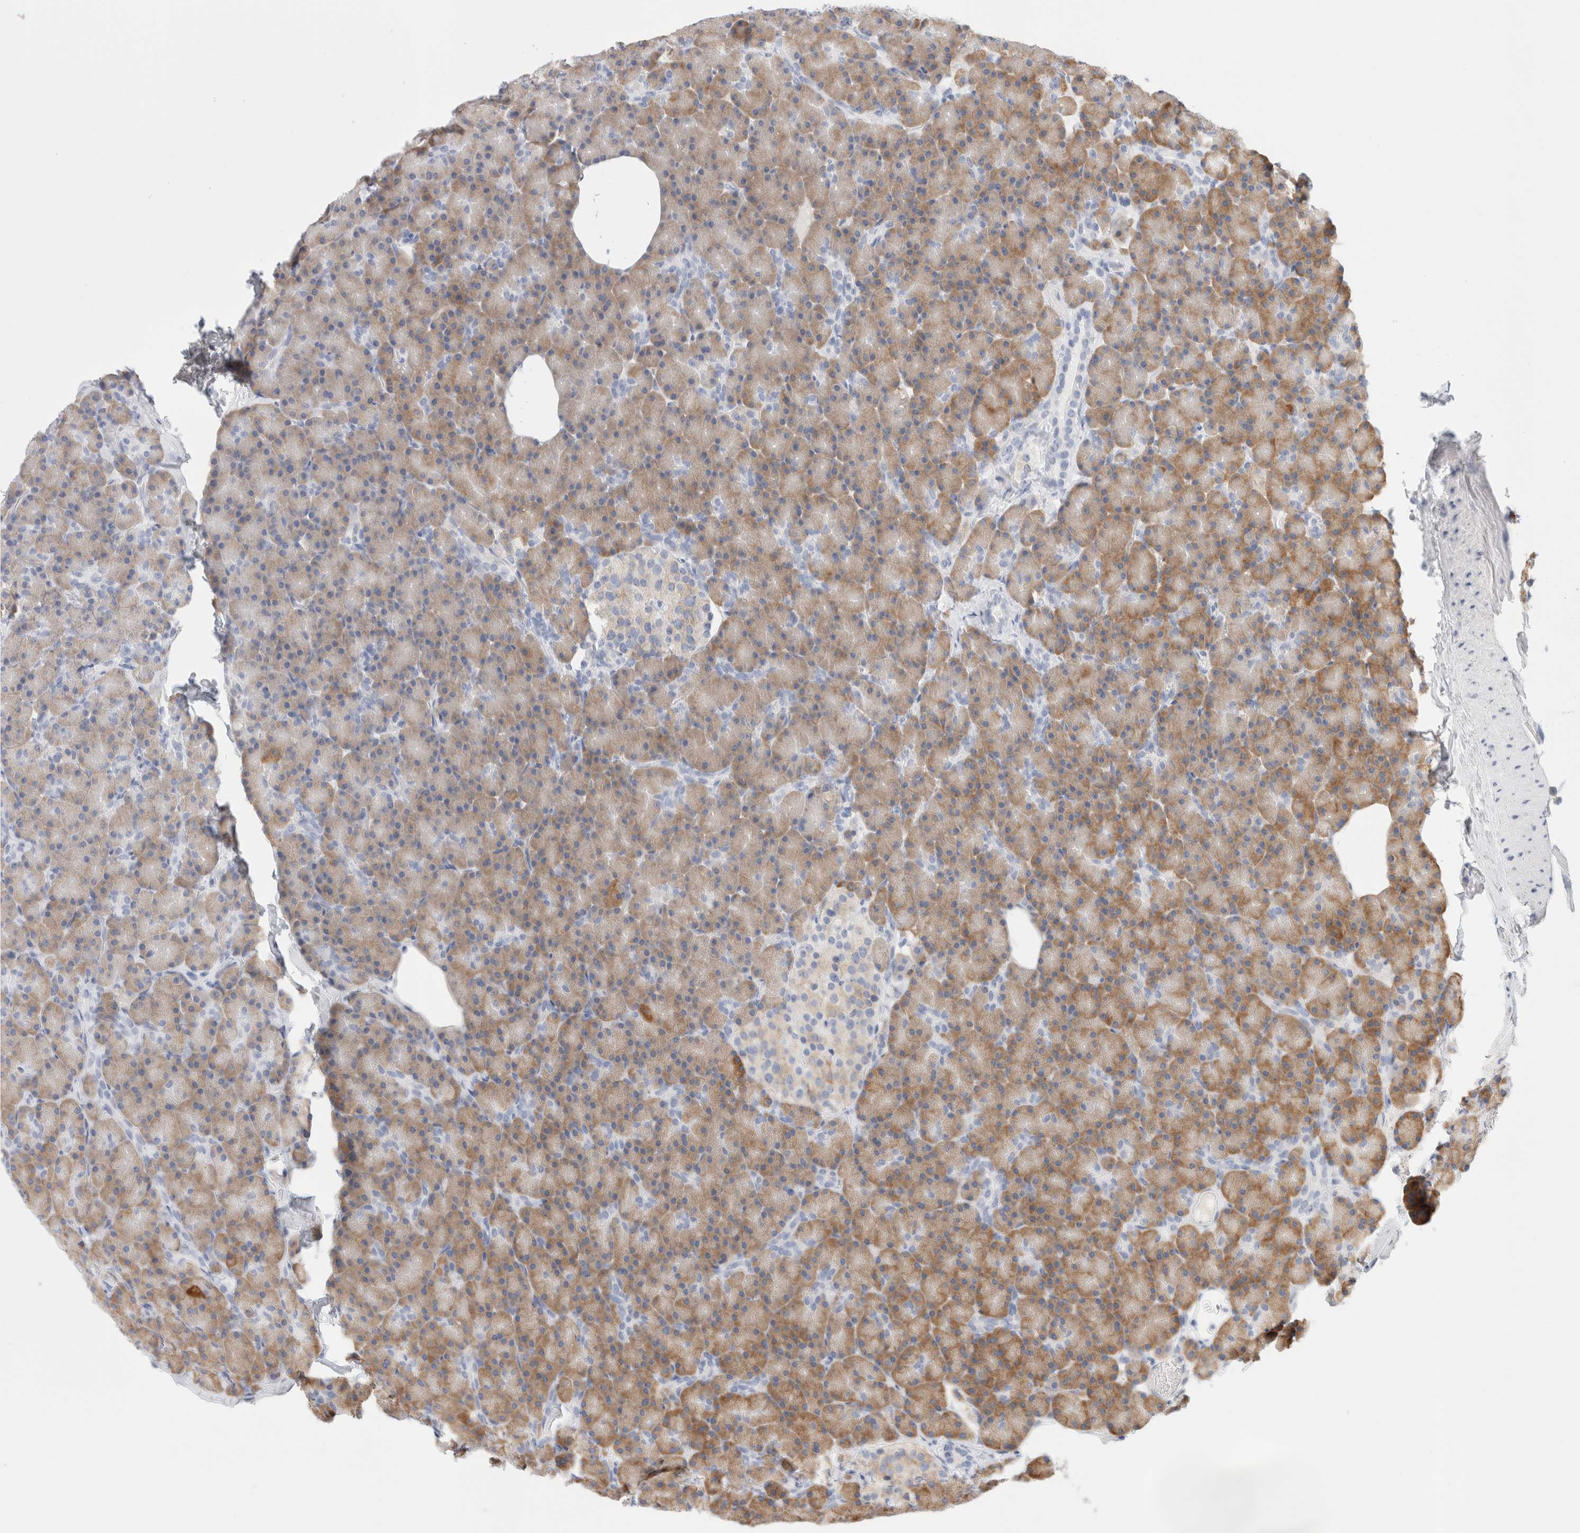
{"staining": {"intensity": "moderate", "quantity": ">75%", "location": "cytoplasmic/membranous"}, "tissue": "pancreas", "cell_type": "Exocrine glandular cells", "image_type": "normal", "snomed": [{"axis": "morphology", "description": "Normal tissue, NOS"}, {"axis": "topography", "description": "Pancreas"}], "caption": "An image of pancreas stained for a protein demonstrates moderate cytoplasmic/membranous brown staining in exocrine glandular cells.", "gene": "CSK", "patient": {"sex": "female", "age": 43}}